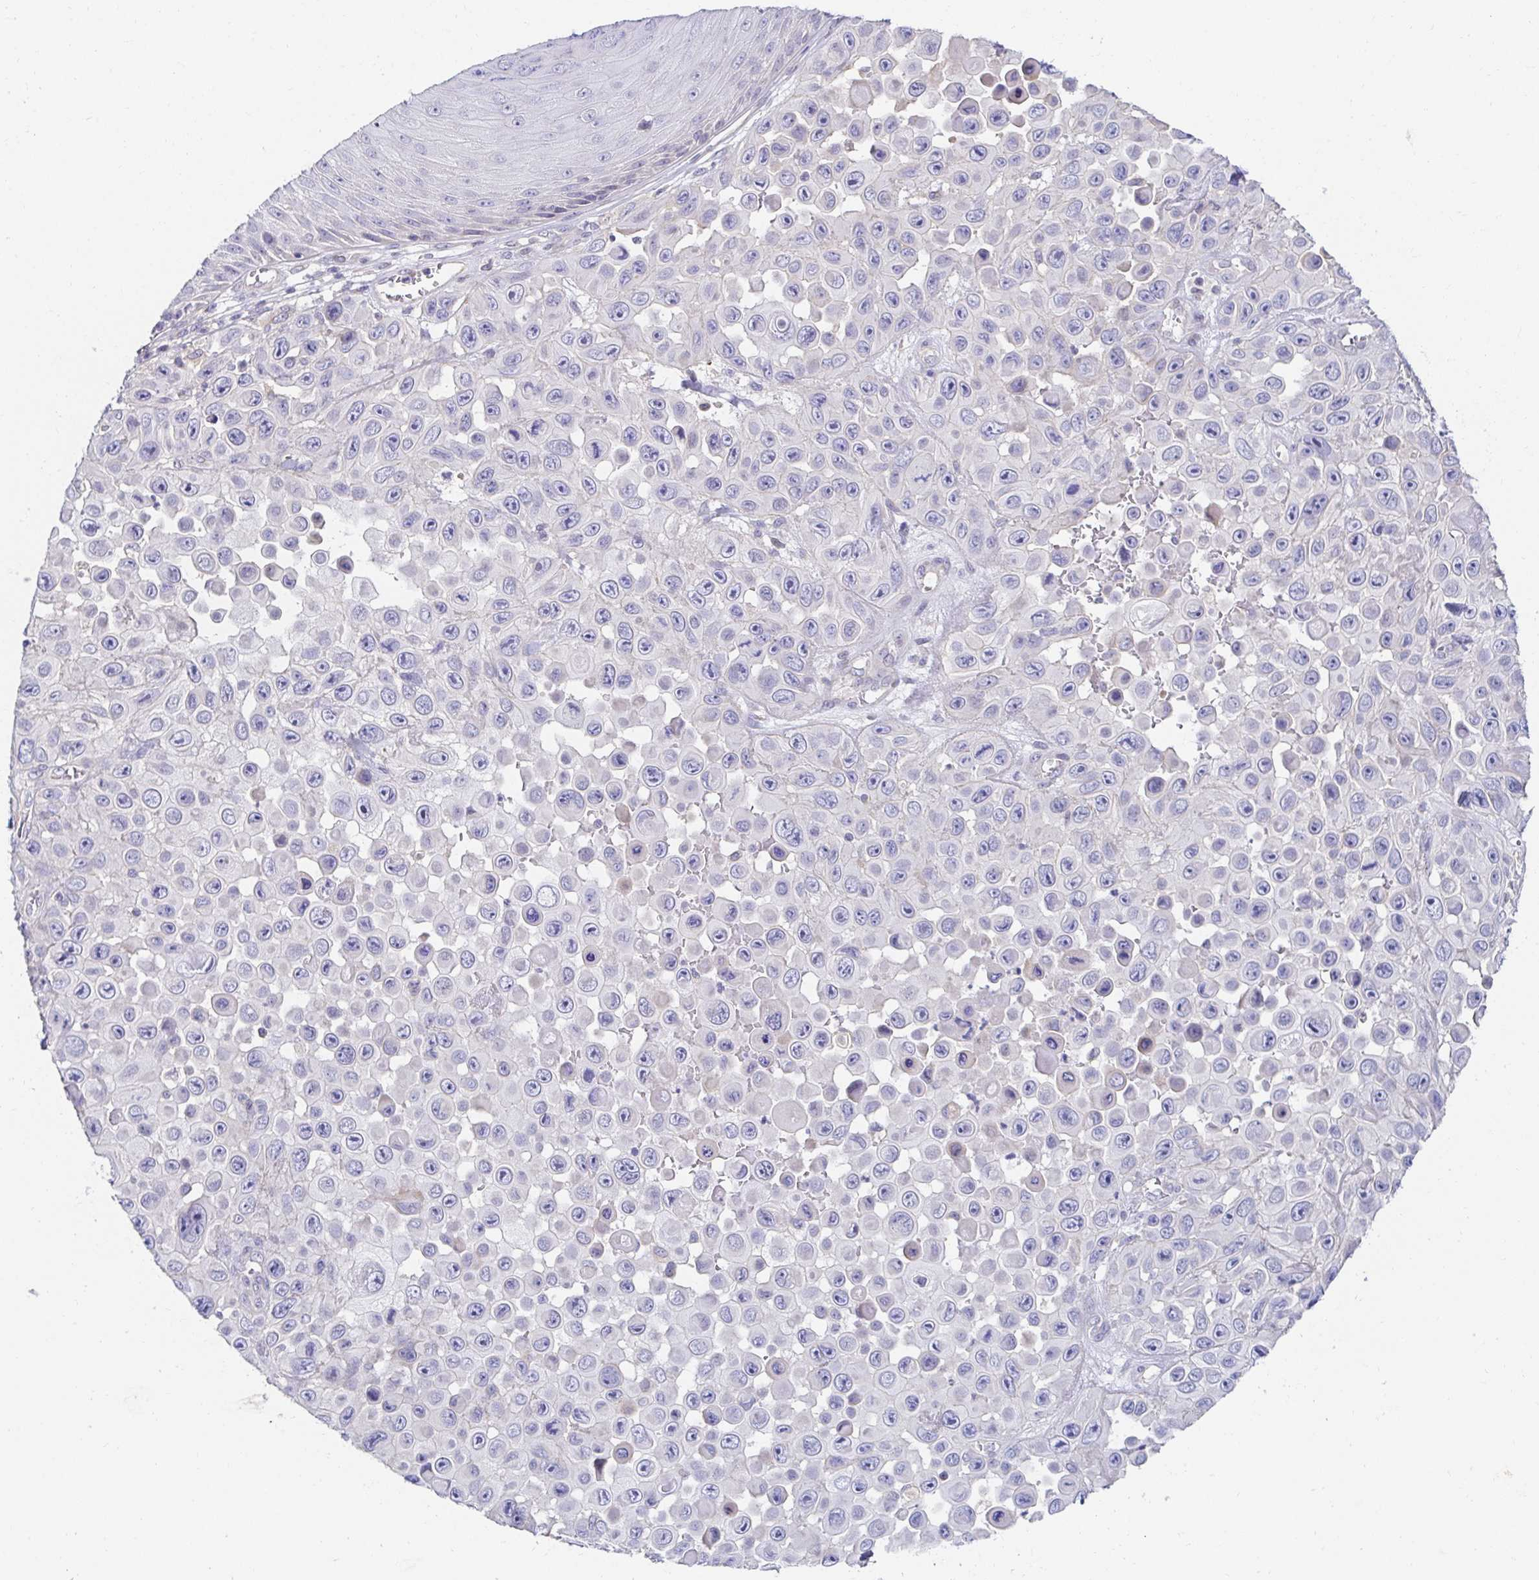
{"staining": {"intensity": "negative", "quantity": "none", "location": "none"}, "tissue": "skin cancer", "cell_type": "Tumor cells", "image_type": "cancer", "snomed": [{"axis": "morphology", "description": "Squamous cell carcinoma, NOS"}, {"axis": "topography", "description": "Skin"}], "caption": "An immunohistochemistry (IHC) image of skin cancer (squamous cell carcinoma) is shown. There is no staining in tumor cells of skin cancer (squamous cell carcinoma).", "gene": "AKAP14", "patient": {"sex": "male", "age": 81}}